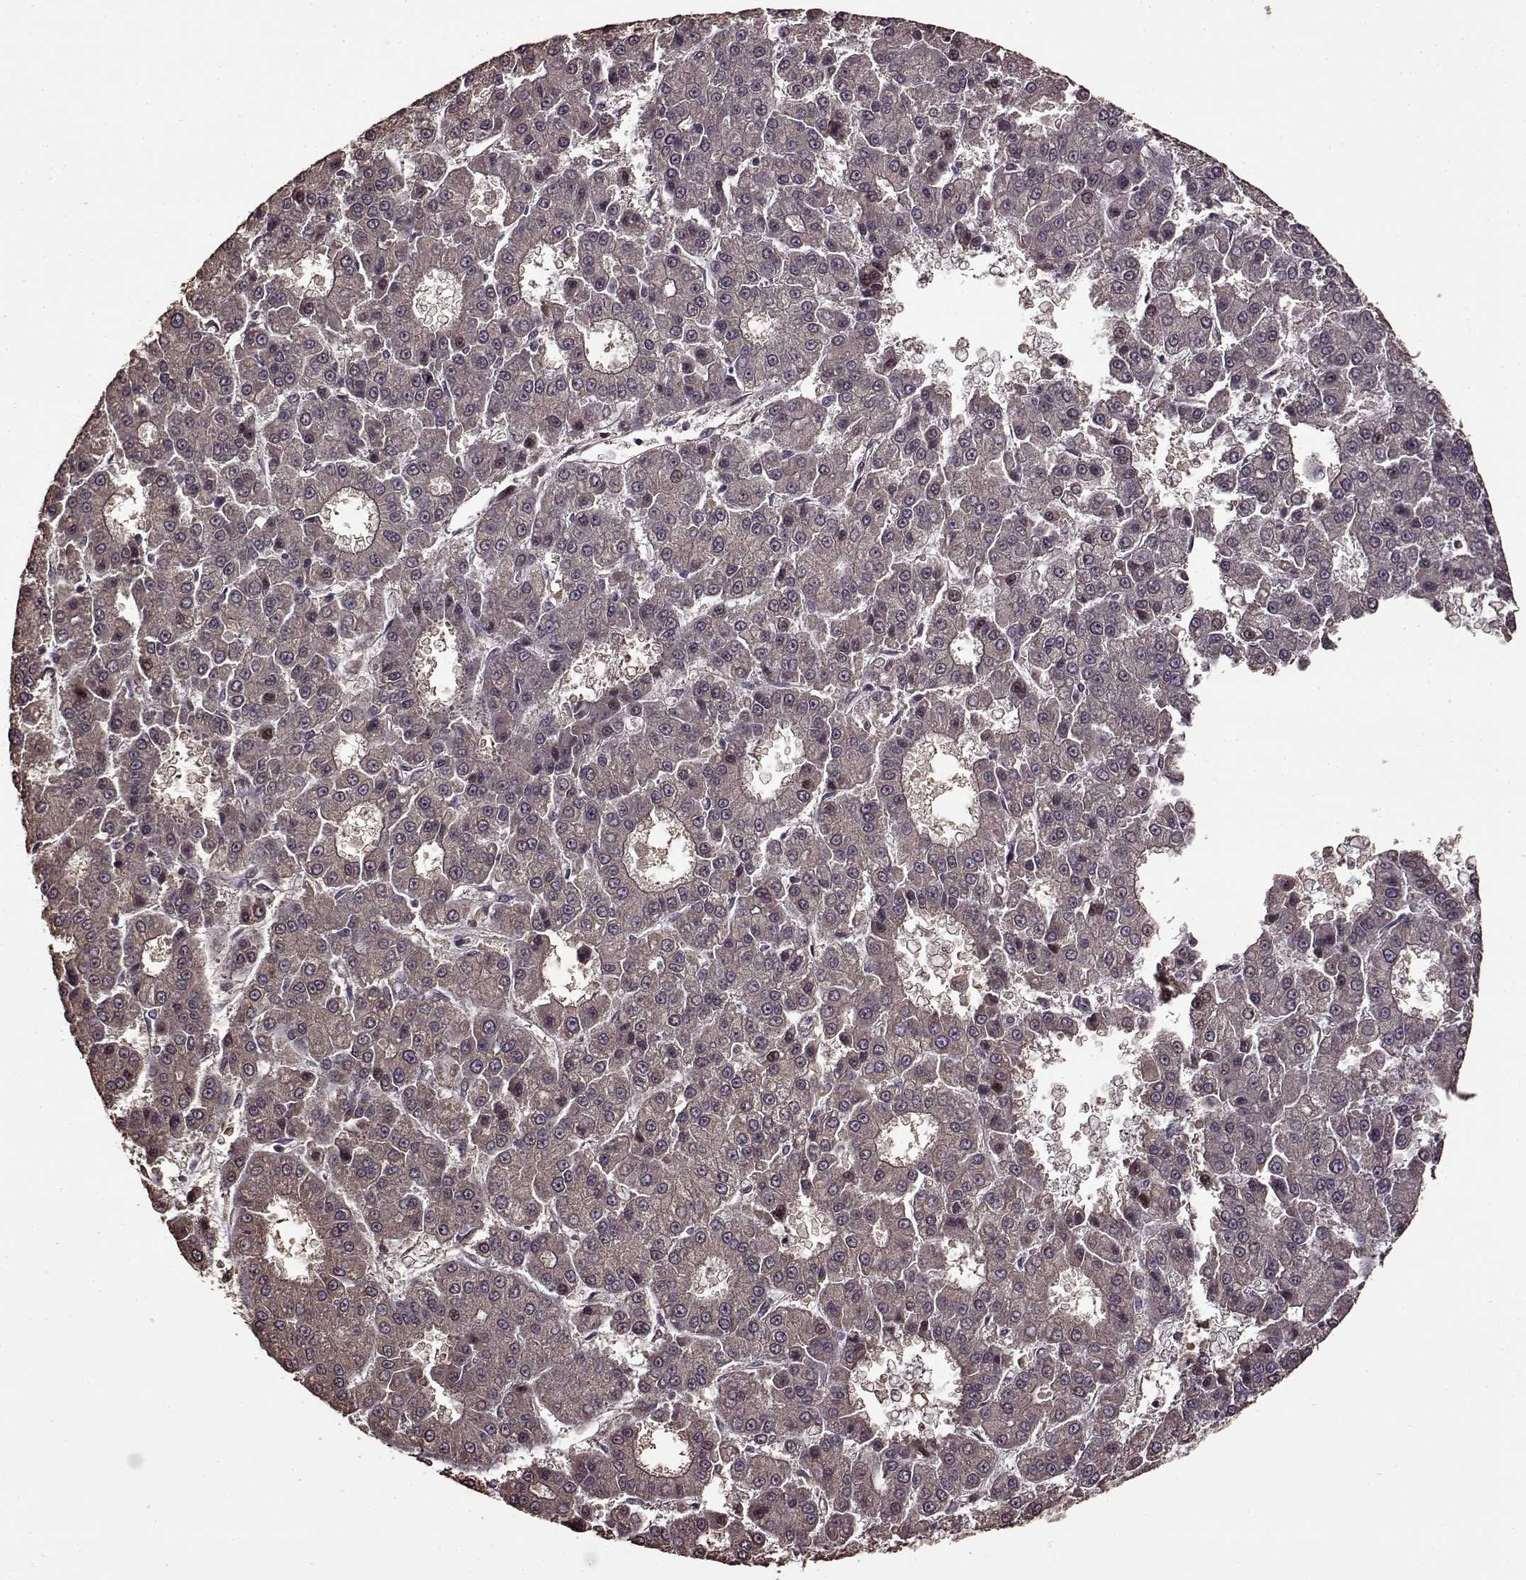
{"staining": {"intensity": "negative", "quantity": "none", "location": "none"}, "tissue": "liver cancer", "cell_type": "Tumor cells", "image_type": "cancer", "snomed": [{"axis": "morphology", "description": "Carcinoma, Hepatocellular, NOS"}, {"axis": "topography", "description": "Liver"}], "caption": "High magnification brightfield microscopy of hepatocellular carcinoma (liver) stained with DAB (3,3'-diaminobenzidine) (brown) and counterstained with hematoxylin (blue): tumor cells show no significant expression.", "gene": "FBXW11", "patient": {"sex": "male", "age": 70}}